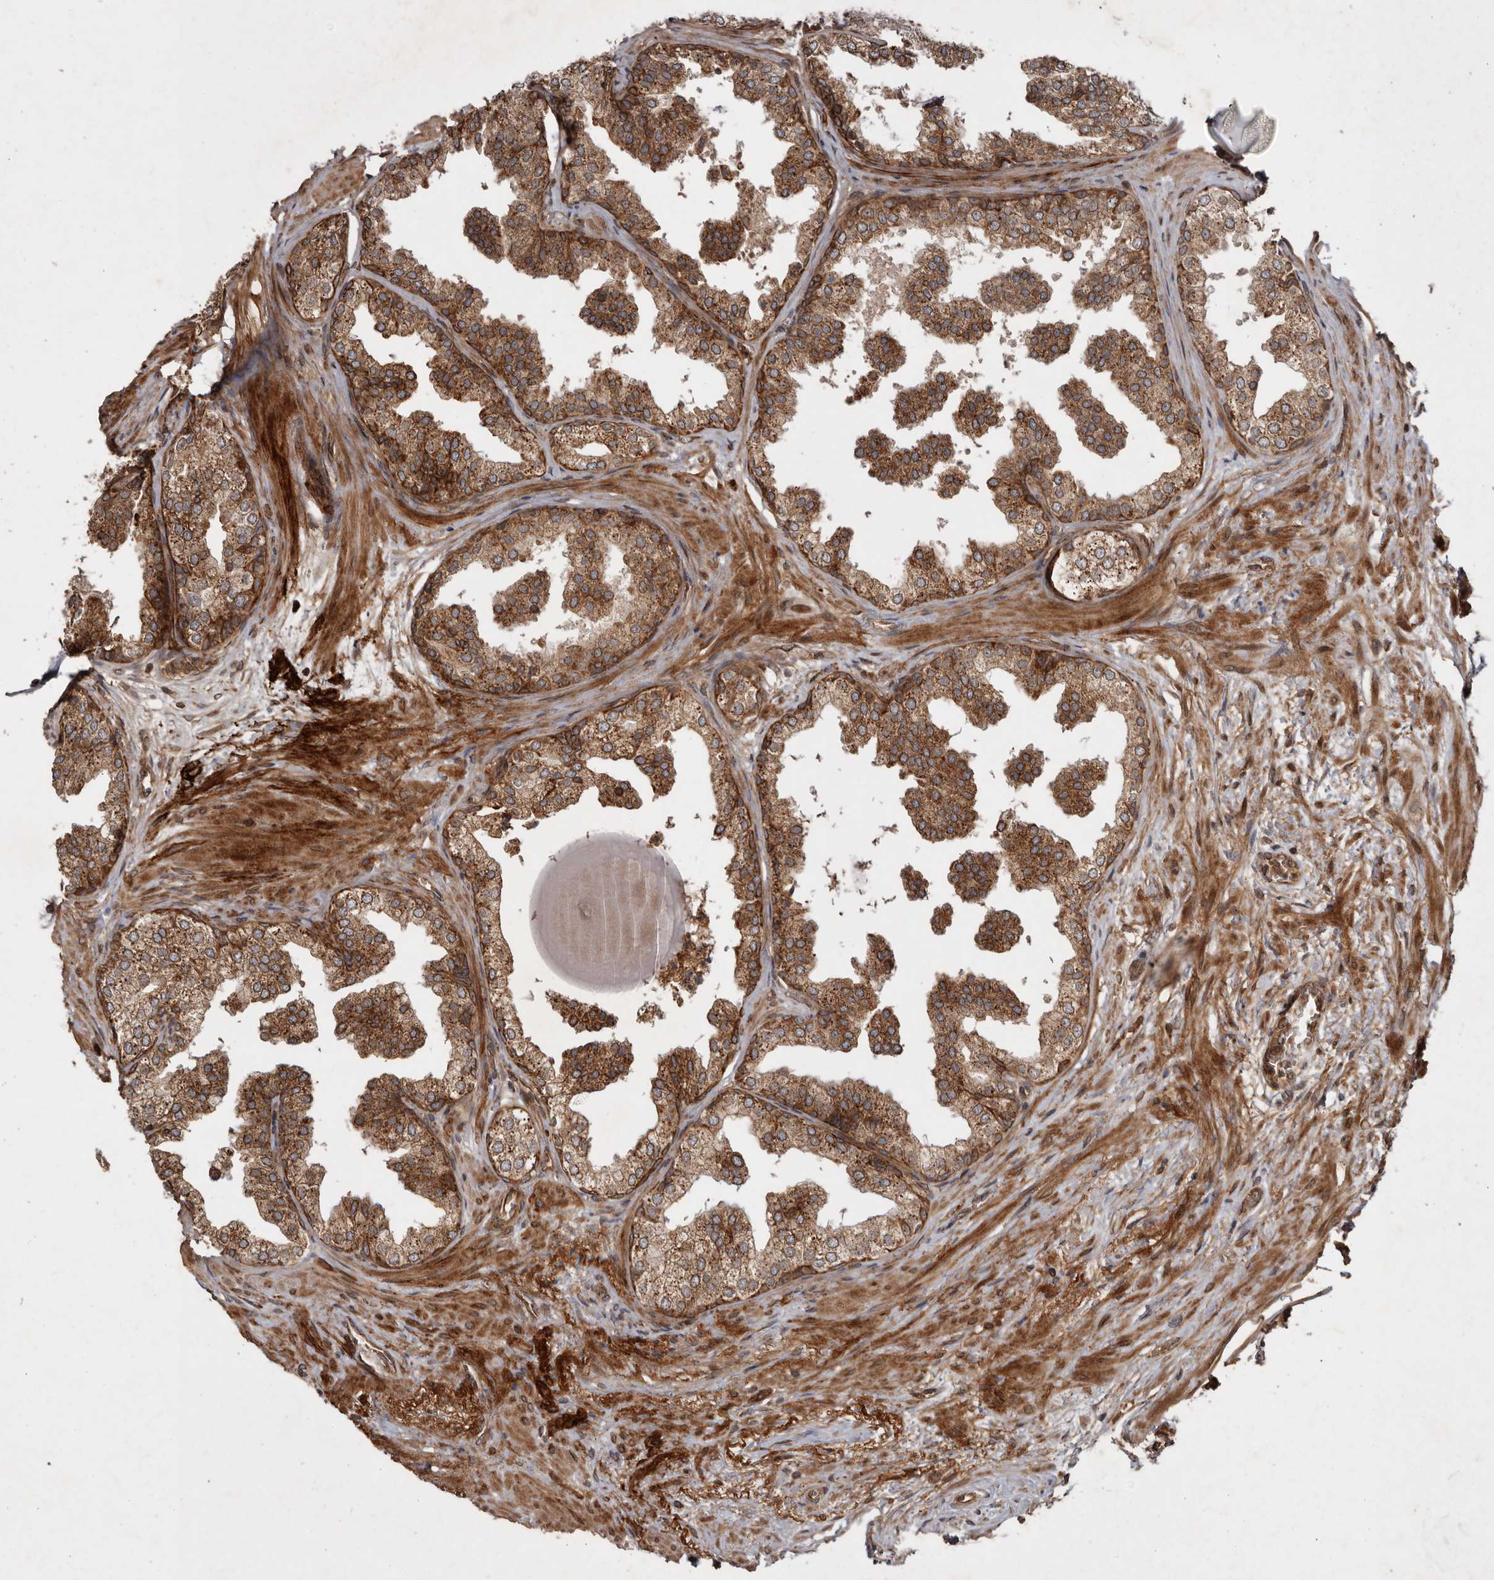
{"staining": {"intensity": "strong", "quantity": ">75%", "location": "cytoplasmic/membranous"}, "tissue": "prostate", "cell_type": "Glandular cells", "image_type": "normal", "snomed": [{"axis": "morphology", "description": "Normal tissue, NOS"}, {"axis": "topography", "description": "Prostate"}], "caption": "Prostate was stained to show a protein in brown. There is high levels of strong cytoplasmic/membranous positivity in approximately >75% of glandular cells. Nuclei are stained in blue.", "gene": "STK36", "patient": {"sex": "male", "age": 48}}